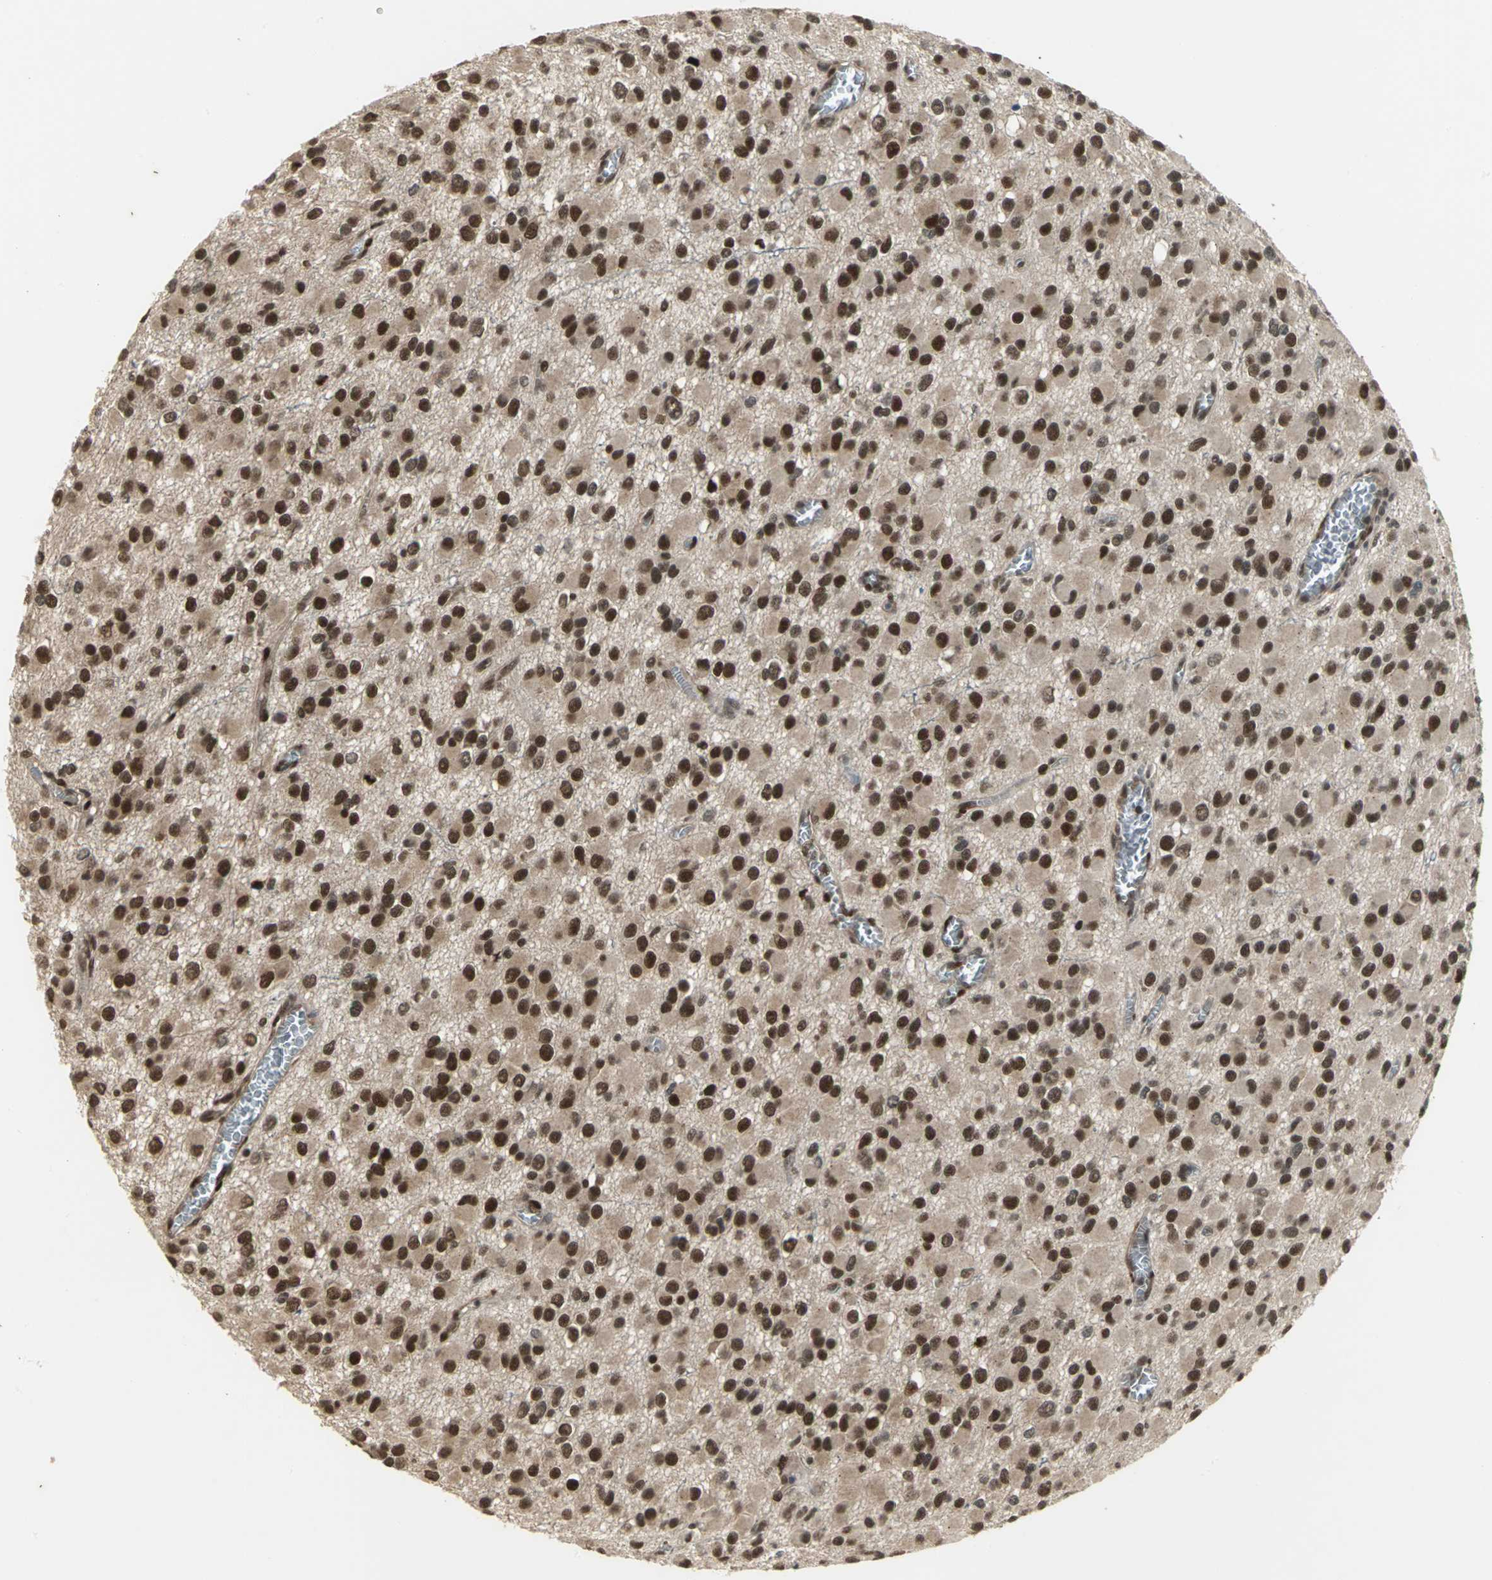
{"staining": {"intensity": "moderate", "quantity": ">75%", "location": "nuclear"}, "tissue": "glioma", "cell_type": "Tumor cells", "image_type": "cancer", "snomed": [{"axis": "morphology", "description": "Glioma, malignant, Low grade"}, {"axis": "topography", "description": "Brain"}], "caption": "Glioma stained for a protein displays moderate nuclear positivity in tumor cells. The protein is stained brown, and the nuclei are stained in blue (DAB (3,3'-diaminobenzidine) IHC with brightfield microscopy, high magnification).", "gene": "NOTCH3", "patient": {"sex": "male", "age": 42}}